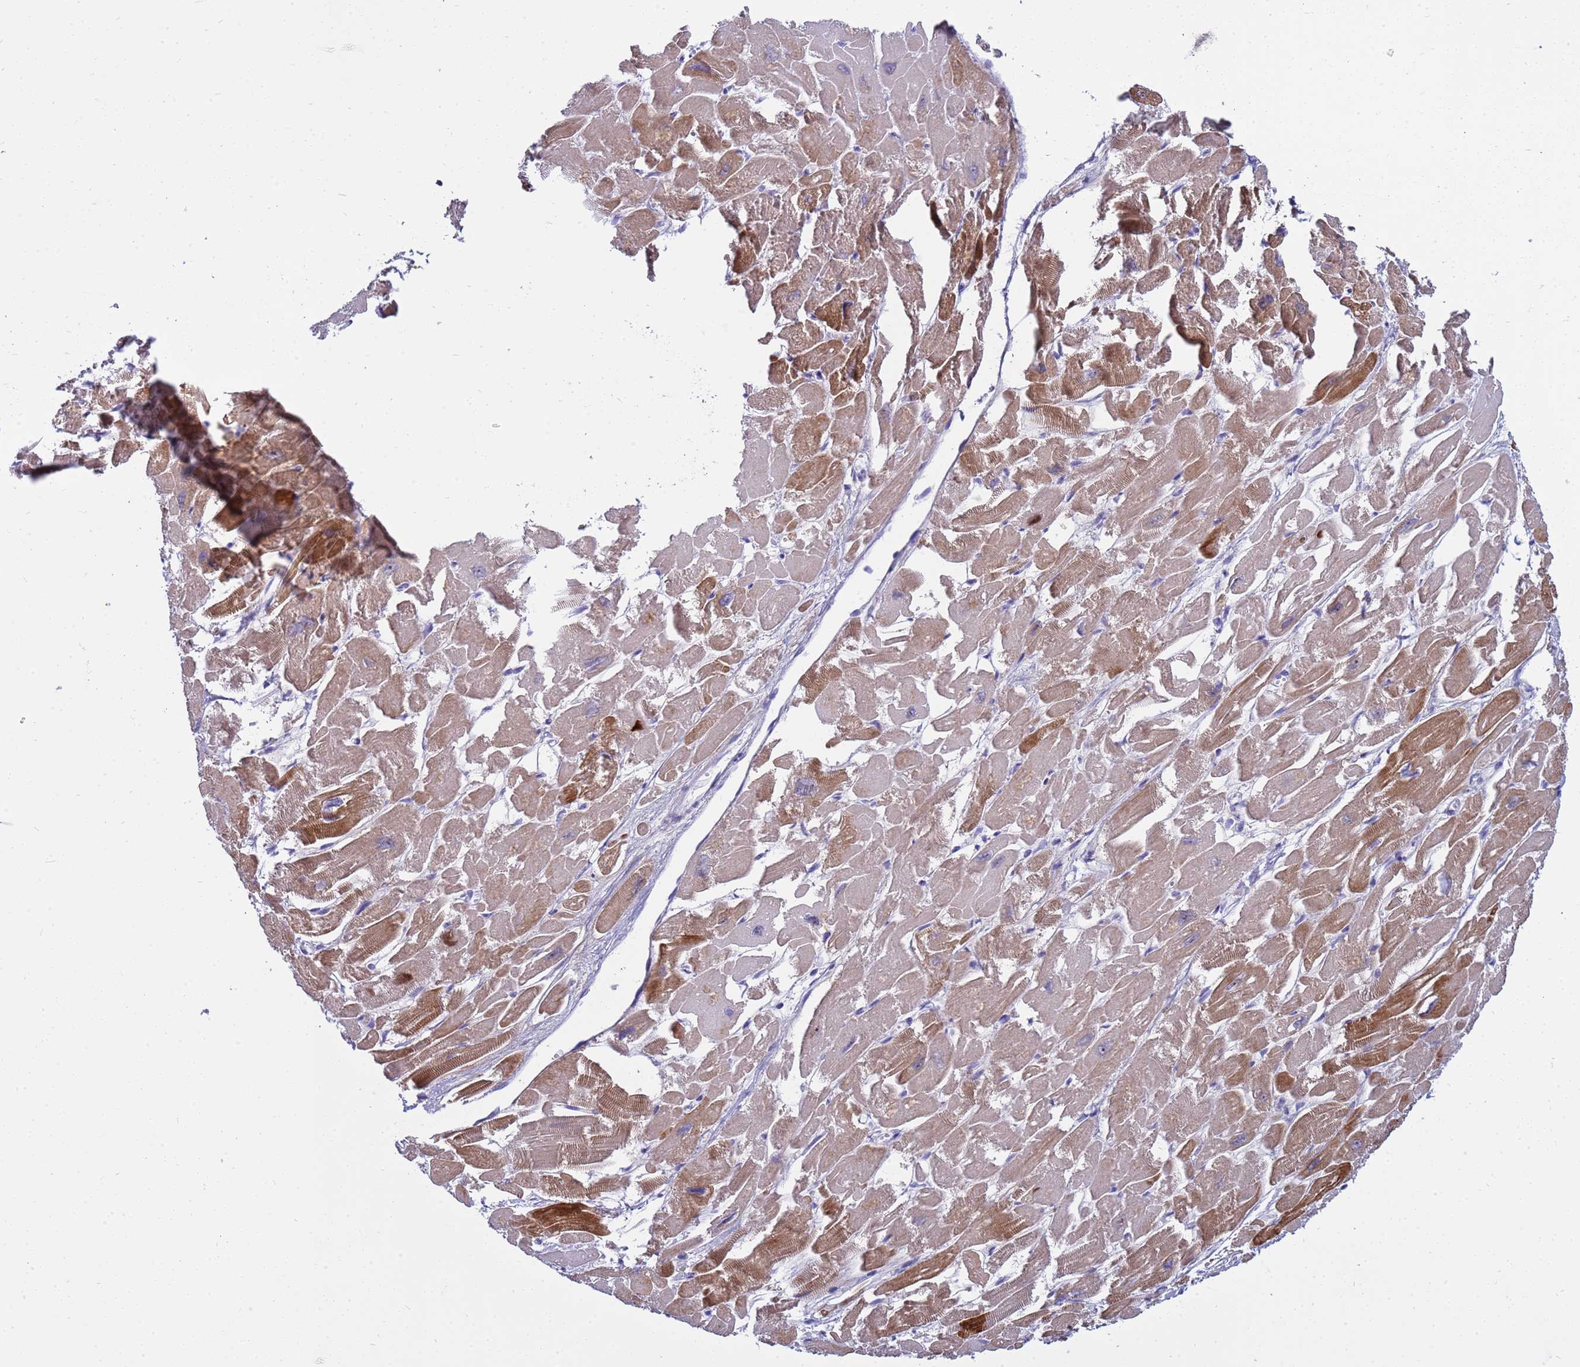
{"staining": {"intensity": "strong", "quantity": "25%-75%", "location": "cytoplasmic/membranous"}, "tissue": "heart muscle", "cell_type": "Cardiomyocytes", "image_type": "normal", "snomed": [{"axis": "morphology", "description": "Normal tissue, NOS"}, {"axis": "topography", "description": "Heart"}], "caption": "The photomicrograph exhibits immunohistochemical staining of benign heart muscle. There is strong cytoplasmic/membranous staining is present in about 25%-75% of cardiomyocytes. The staining was performed using DAB to visualize the protein expression in brown, while the nuclei were stained in blue with hematoxylin (Magnification: 20x).", "gene": "LRATD1", "patient": {"sex": "male", "age": 54}}